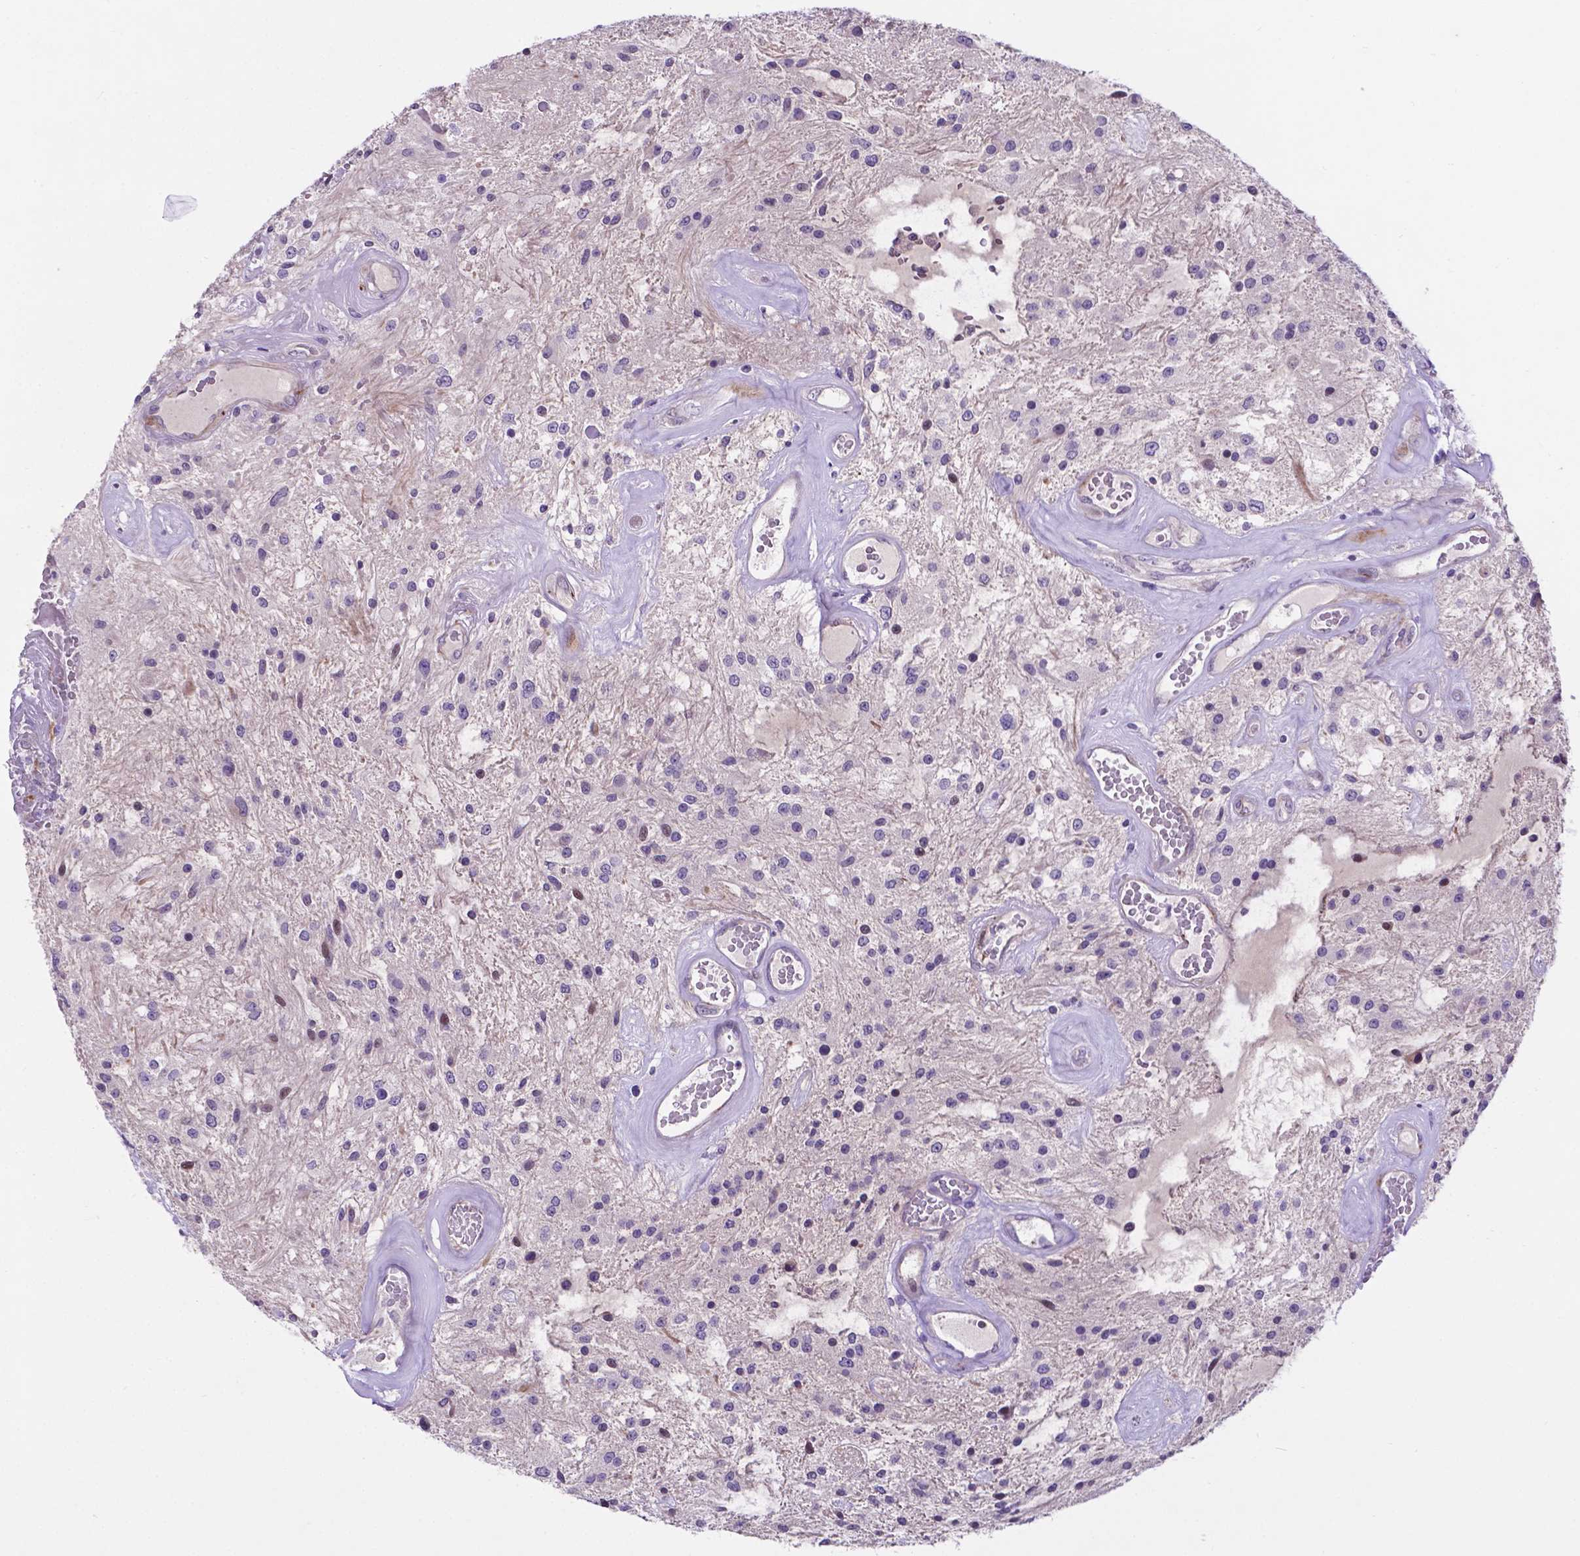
{"staining": {"intensity": "negative", "quantity": "none", "location": "none"}, "tissue": "glioma", "cell_type": "Tumor cells", "image_type": "cancer", "snomed": [{"axis": "morphology", "description": "Glioma, malignant, Low grade"}, {"axis": "topography", "description": "Cerebellum"}], "caption": "IHC of human malignant glioma (low-grade) shows no staining in tumor cells. (Brightfield microscopy of DAB immunohistochemistry (IHC) at high magnification).", "gene": "PFKFB4", "patient": {"sex": "female", "age": 14}}